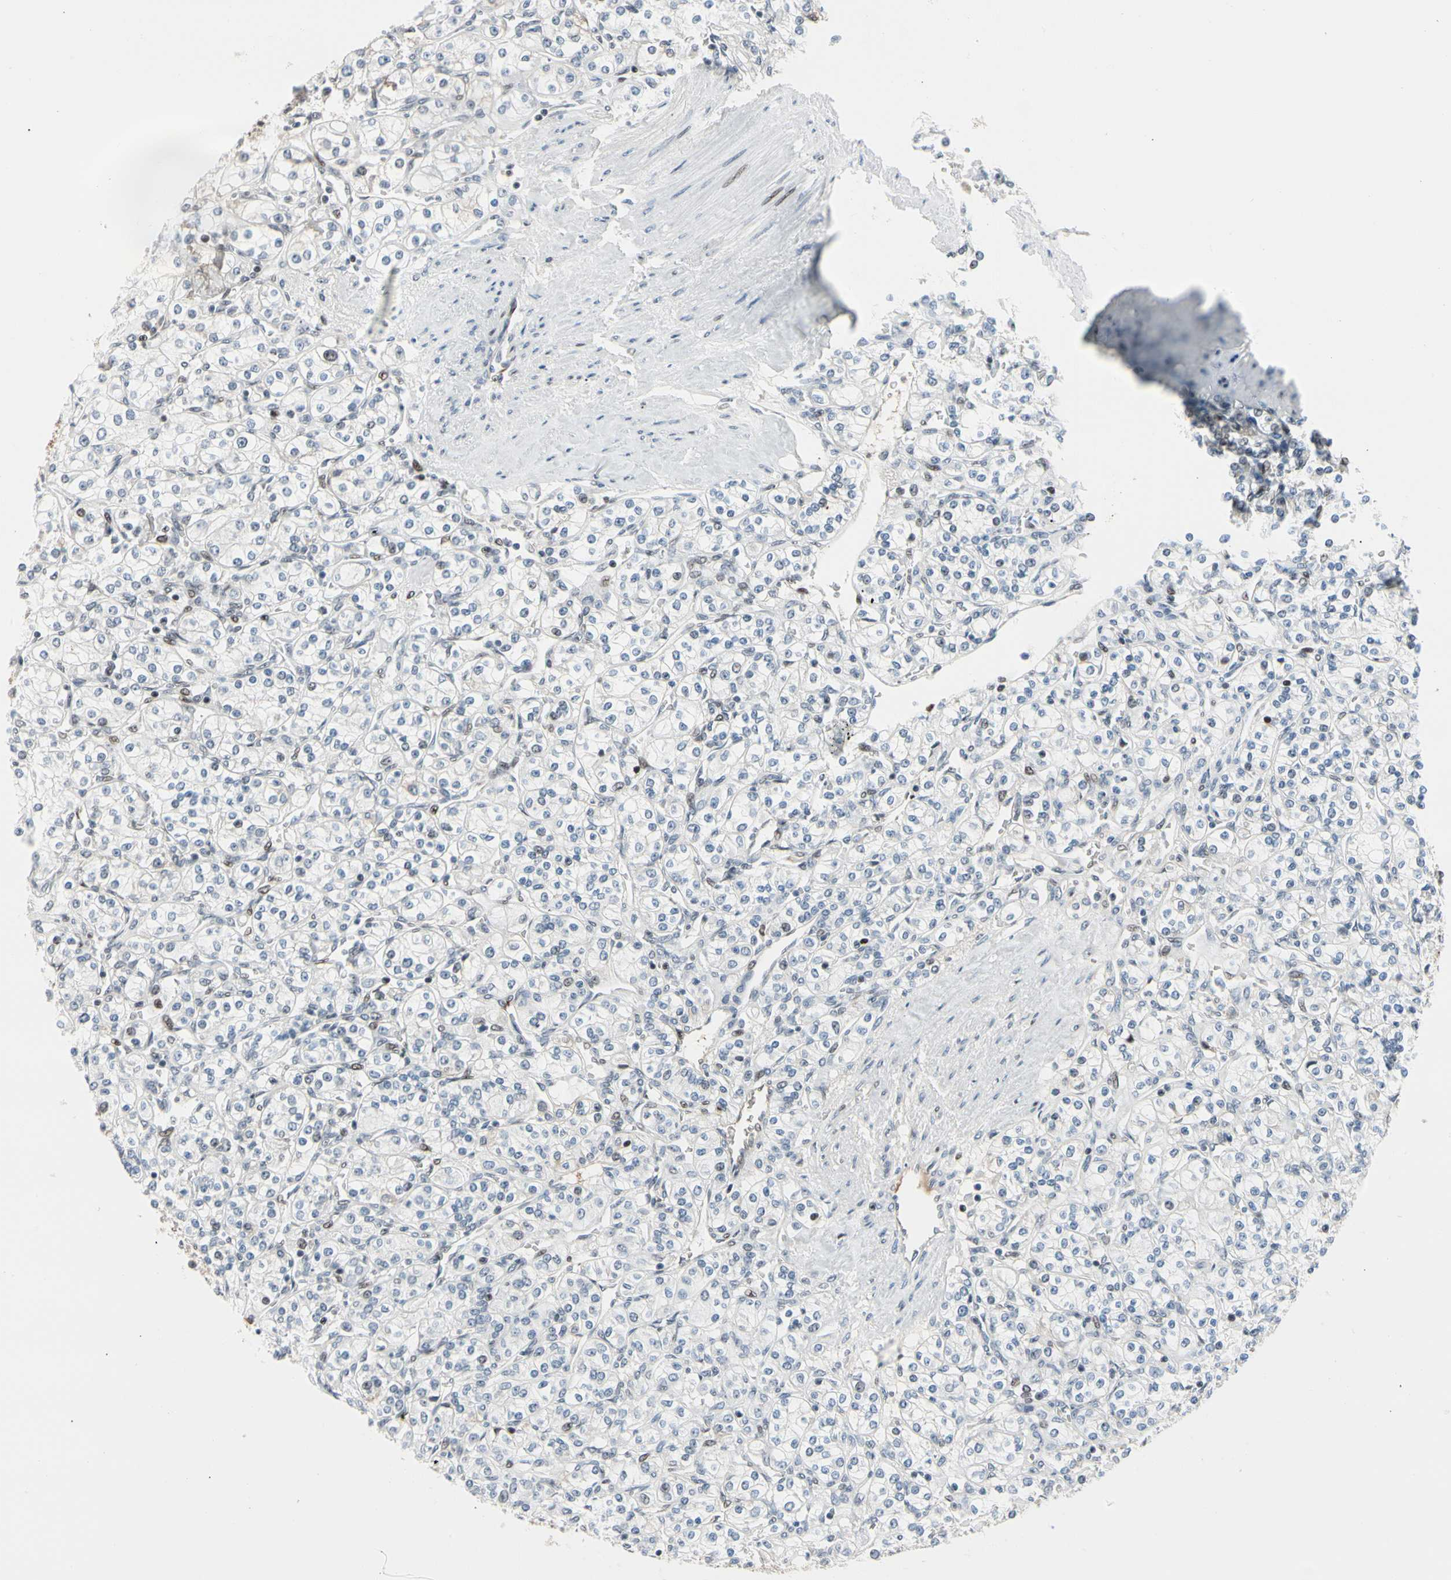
{"staining": {"intensity": "negative", "quantity": "none", "location": "none"}, "tissue": "renal cancer", "cell_type": "Tumor cells", "image_type": "cancer", "snomed": [{"axis": "morphology", "description": "Adenocarcinoma, NOS"}, {"axis": "topography", "description": "Kidney"}], "caption": "Protein analysis of renal cancer exhibits no significant expression in tumor cells. (DAB (3,3'-diaminobenzidine) immunohistochemistry with hematoxylin counter stain).", "gene": "FOXO3", "patient": {"sex": "male", "age": 77}}